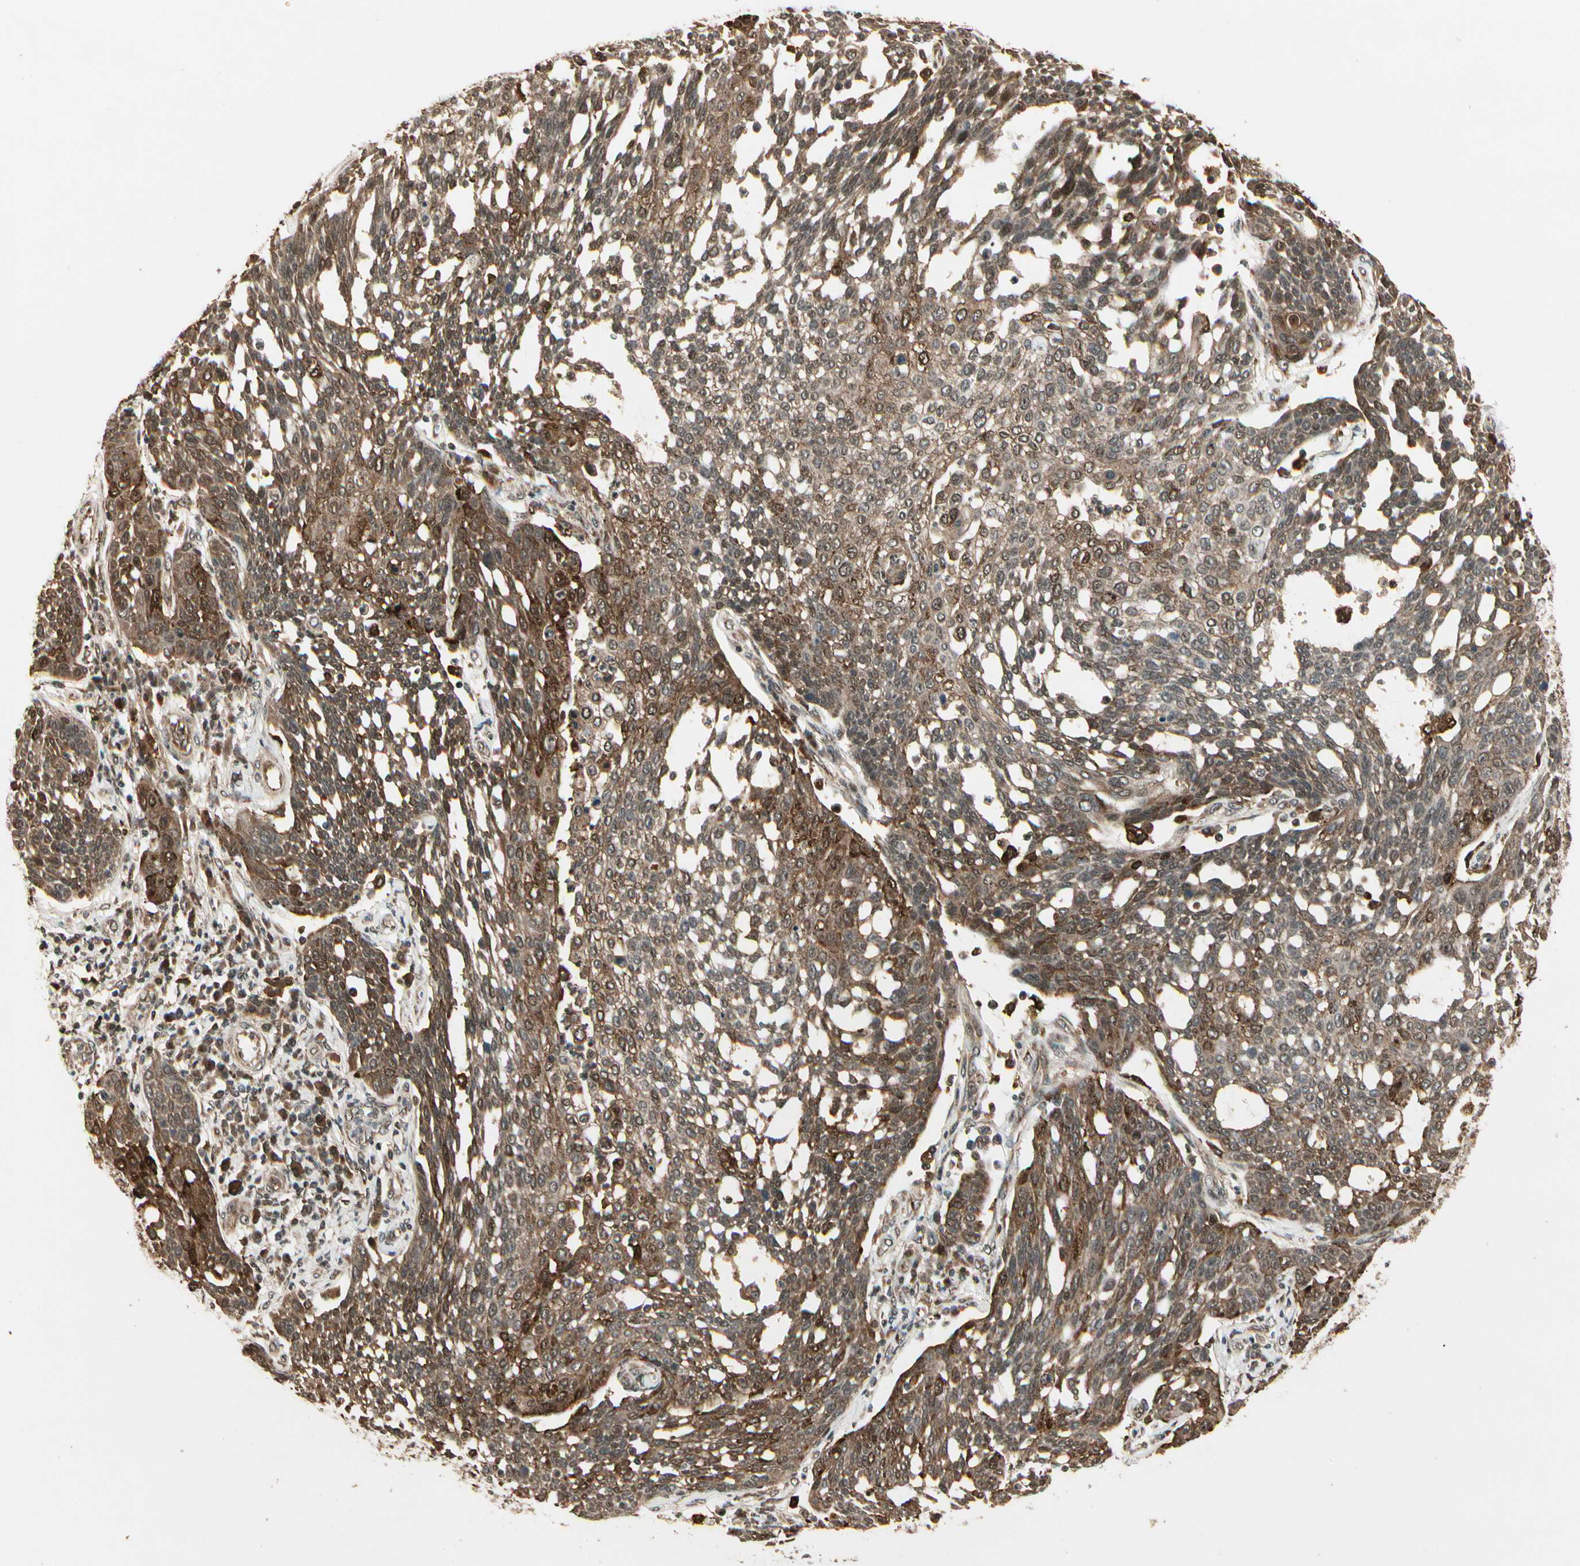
{"staining": {"intensity": "moderate", "quantity": ">75%", "location": "cytoplasmic/membranous"}, "tissue": "cervical cancer", "cell_type": "Tumor cells", "image_type": "cancer", "snomed": [{"axis": "morphology", "description": "Squamous cell carcinoma, NOS"}, {"axis": "topography", "description": "Cervix"}], "caption": "Human cervical cancer stained with a brown dye demonstrates moderate cytoplasmic/membranous positive positivity in about >75% of tumor cells.", "gene": "GLUL", "patient": {"sex": "female", "age": 34}}